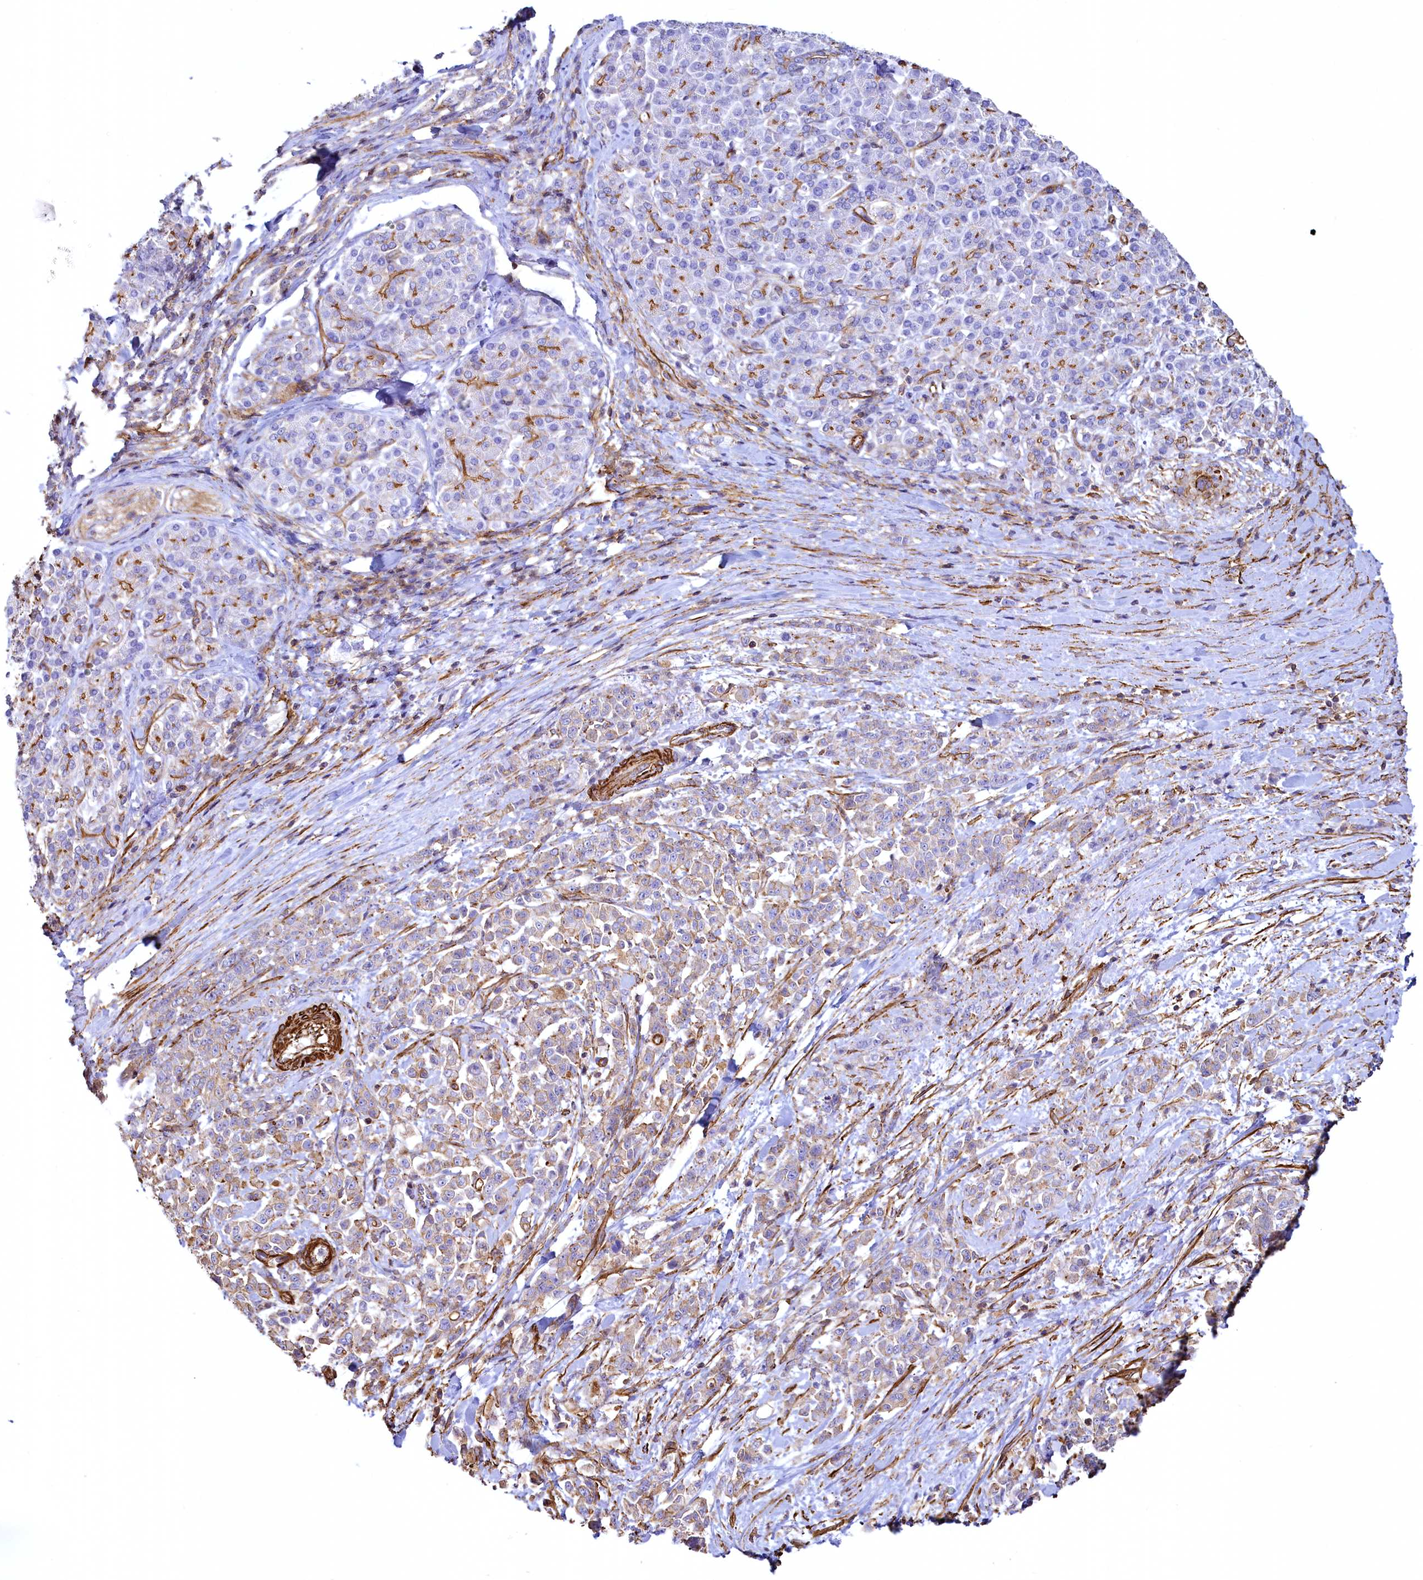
{"staining": {"intensity": "moderate", "quantity": "25%-75%", "location": "cytoplasmic/membranous"}, "tissue": "pancreatic cancer", "cell_type": "Tumor cells", "image_type": "cancer", "snomed": [{"axis": "morphology", "description": "Normal tissue, NOS"}, {"axis": "morphology", "description": "Adenocarcinoma, NOS"}, {"axis": "topography", "description": "Pancreas"}], "caption": "IHC image of neoplastic tissue: adenocarcinoma (pancreatic) stained using immunohistochemistry shows medium levels of moderate protein expression localized specifically in the cytoplasmic/membranous of tumor cells, appearing as a cytoplasmic/membranous brown color.", "gene": "THBS1", "patient": {"sex": "female", "age": 64}}